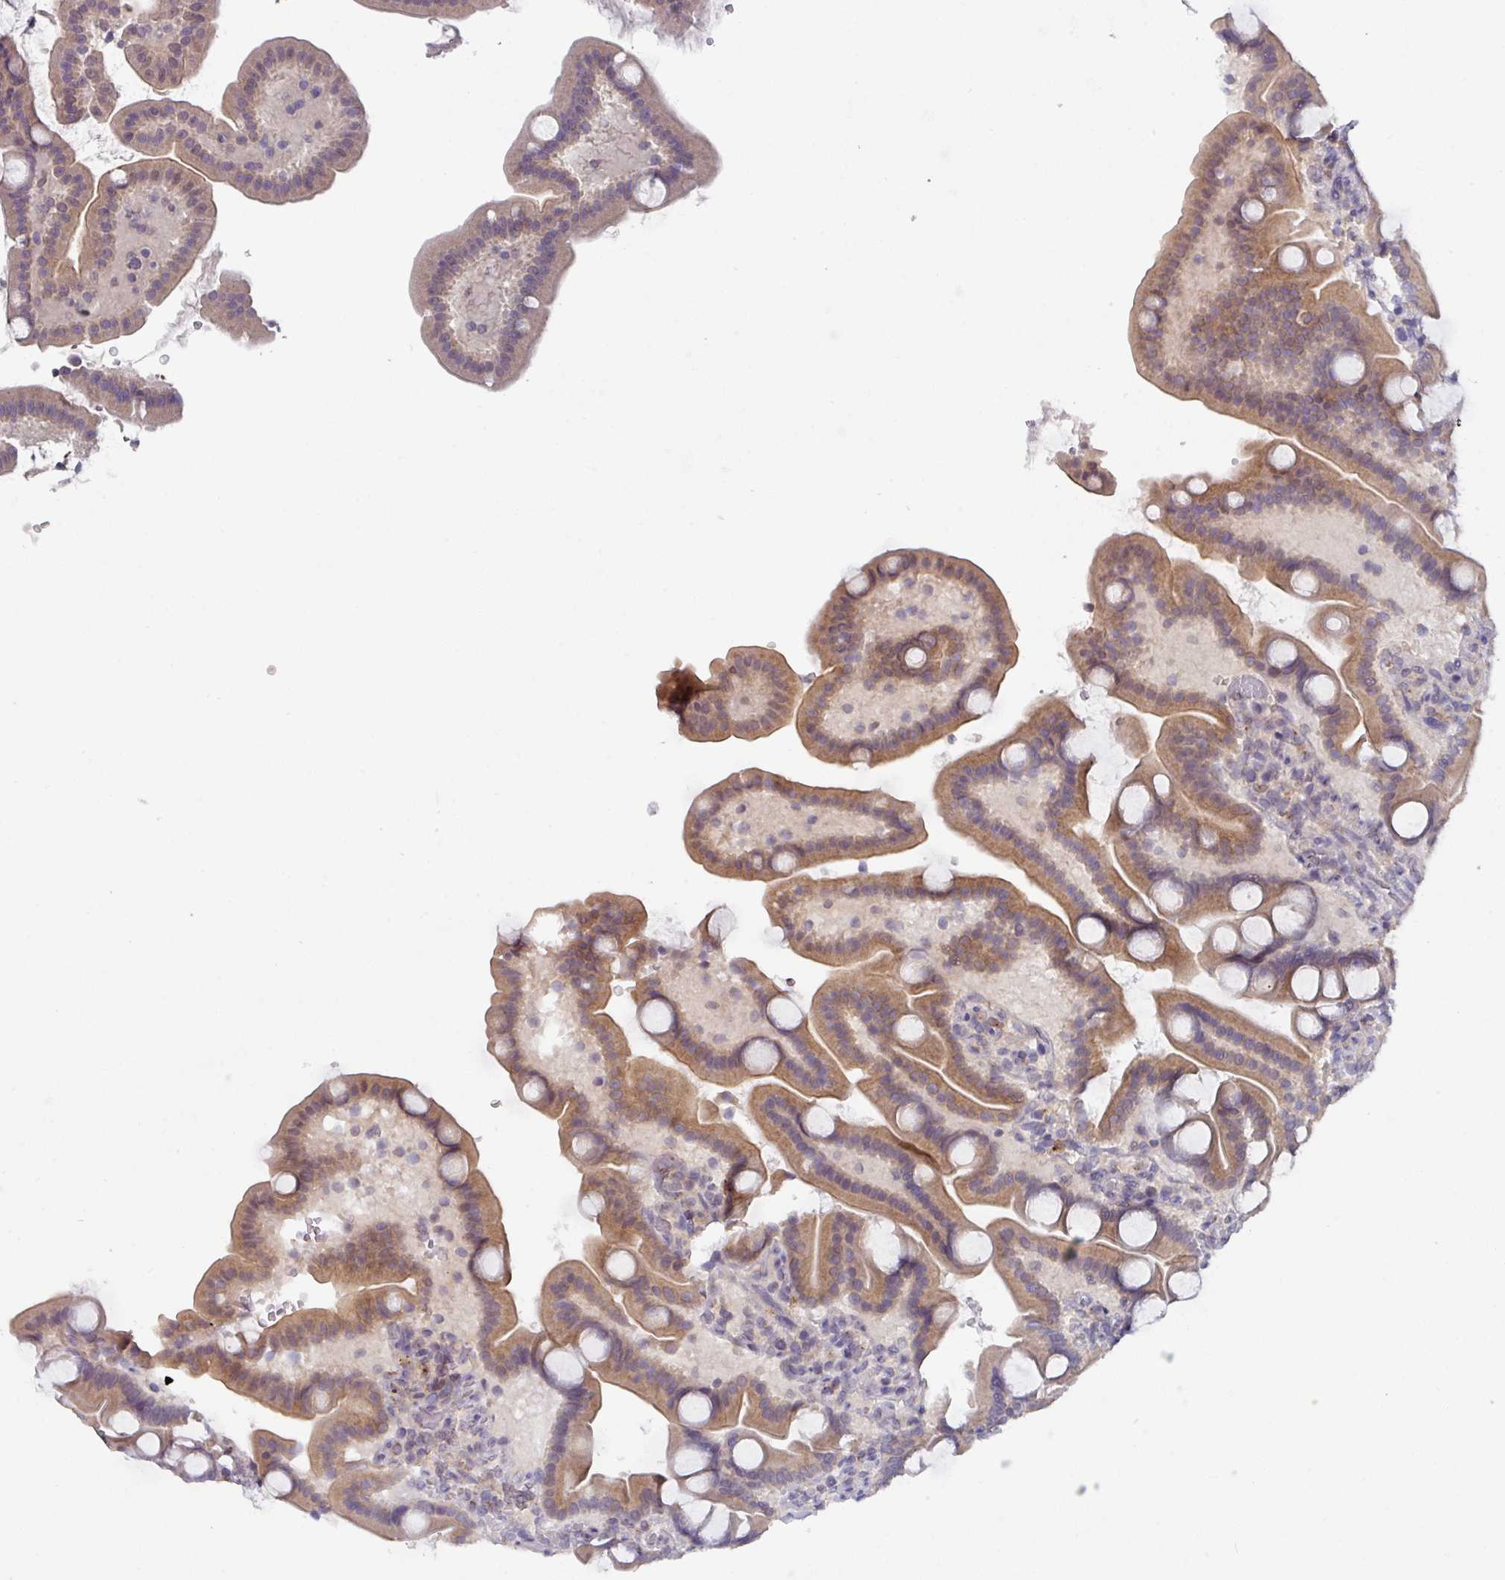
{"staining": {"intensity": "moderate", "quantity": ">75%", "location": "cytoplasmic/membranous"}, "tissue": "duodenum", "cell_type": "Glandular cells", "image_type": "normal", "snomed": [{"axis": "morphology", "description": "Normal tissue, NOS"}, {"axis": "topography", "description": "Duodenum"}], "caption": "Immunohistochemistry (IHC) histopathology image of unremarkable human duodenum stained for a protein (brown), which shows medium levels of moderate cytoplasmic/membranous positivity in approximately >75% of glandular cells.", "gene": "DCAF12L1", "patient": {"sex": "male", "age": 55}}